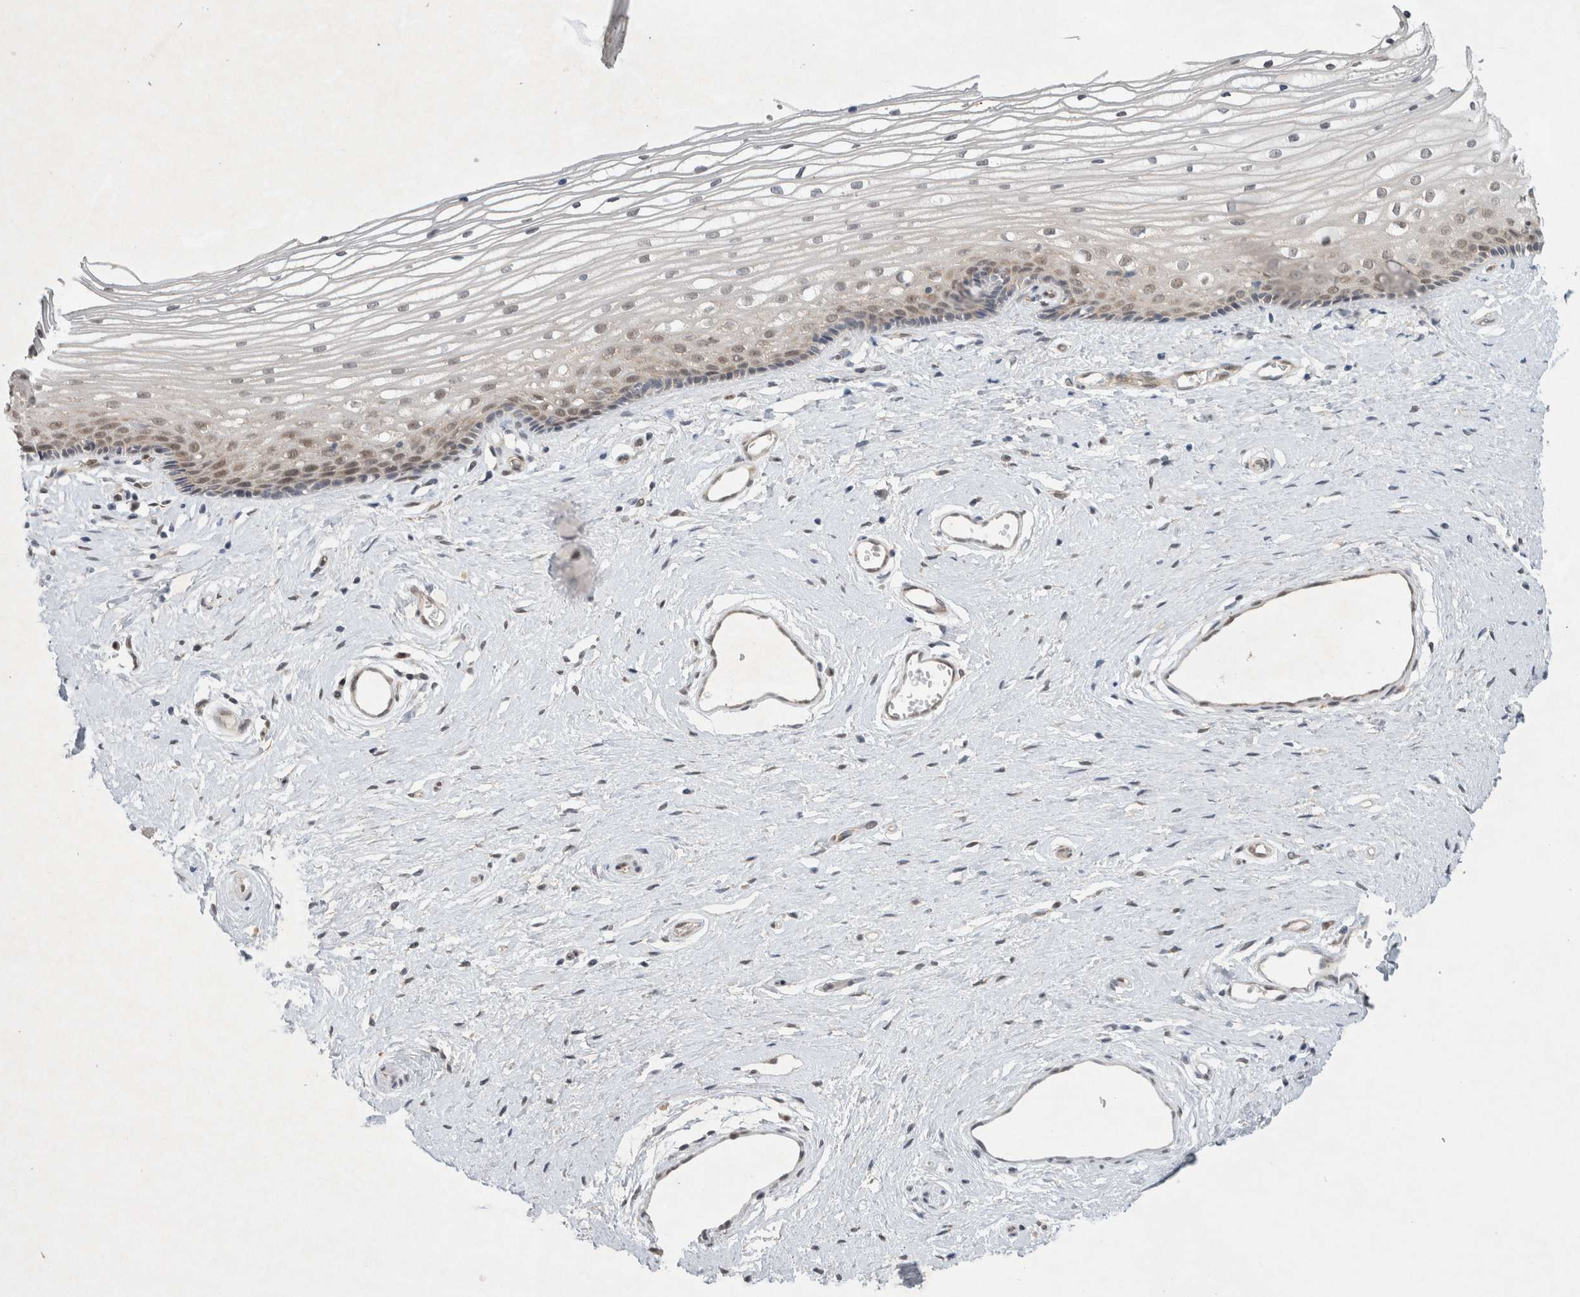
{"staining": {"intensity": "weak", "quantity": "<25%", "location": "nuclear"}, "tissue": "vagina", "cell_type": "Squamous epithelial cells", "image_type": "normal", "snomed": [{"axis": "morphology", "description": "Normal tissue, NOS"}, {"axis": "topography", "description": "Vagina"}], "caption": "IHC image of unremarkable vagina: vagina stained with DAB displays no significant protein expression in squamous epithelial cells. (DAB immunohistochemistry (IHC) with hematoxylin counter stain).", "gene": "EIF4G3", "patient": {"sex": "female", "age": 46}}